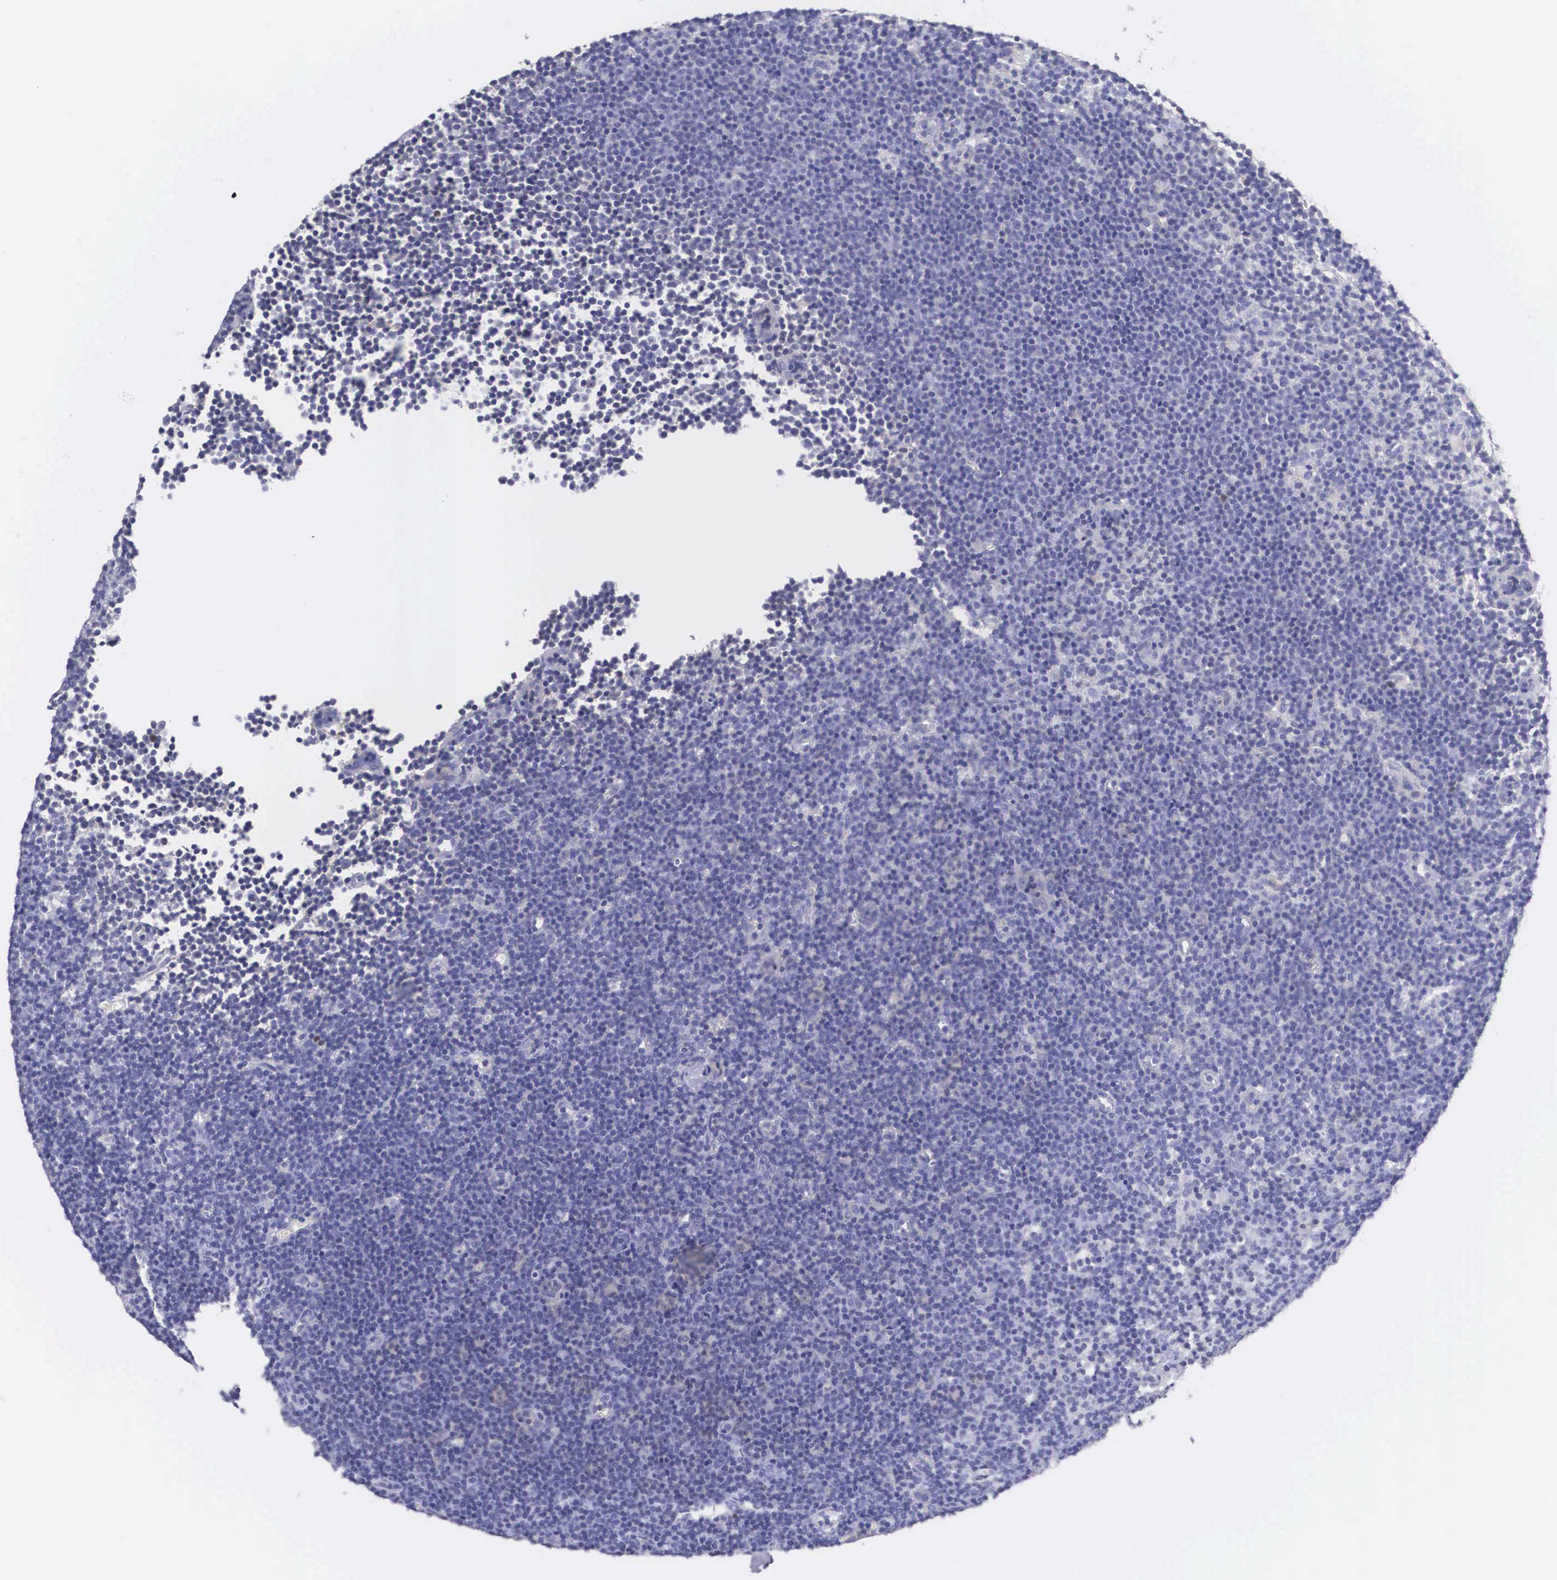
{"staining": {"intensity": "negative", "quantity": "none", "location": "none"}, "tissue": "lymphoma", "cell_type": "Tumor cells", "image_type": "cancer", "snomed": [{"axis": "morphology", "description": "Malignant lymphoma, non-Hodgkin's type, Low grade"}, {"axis": "topography", "description": "Lymph node"}], "caption": "Tumor cells are negative for brown protein staining in malignant lymphoma, non-Hodgkin's type (low-grade).", "gene": "NR4A2", "patient": {"sex": "male", "age": 57}}